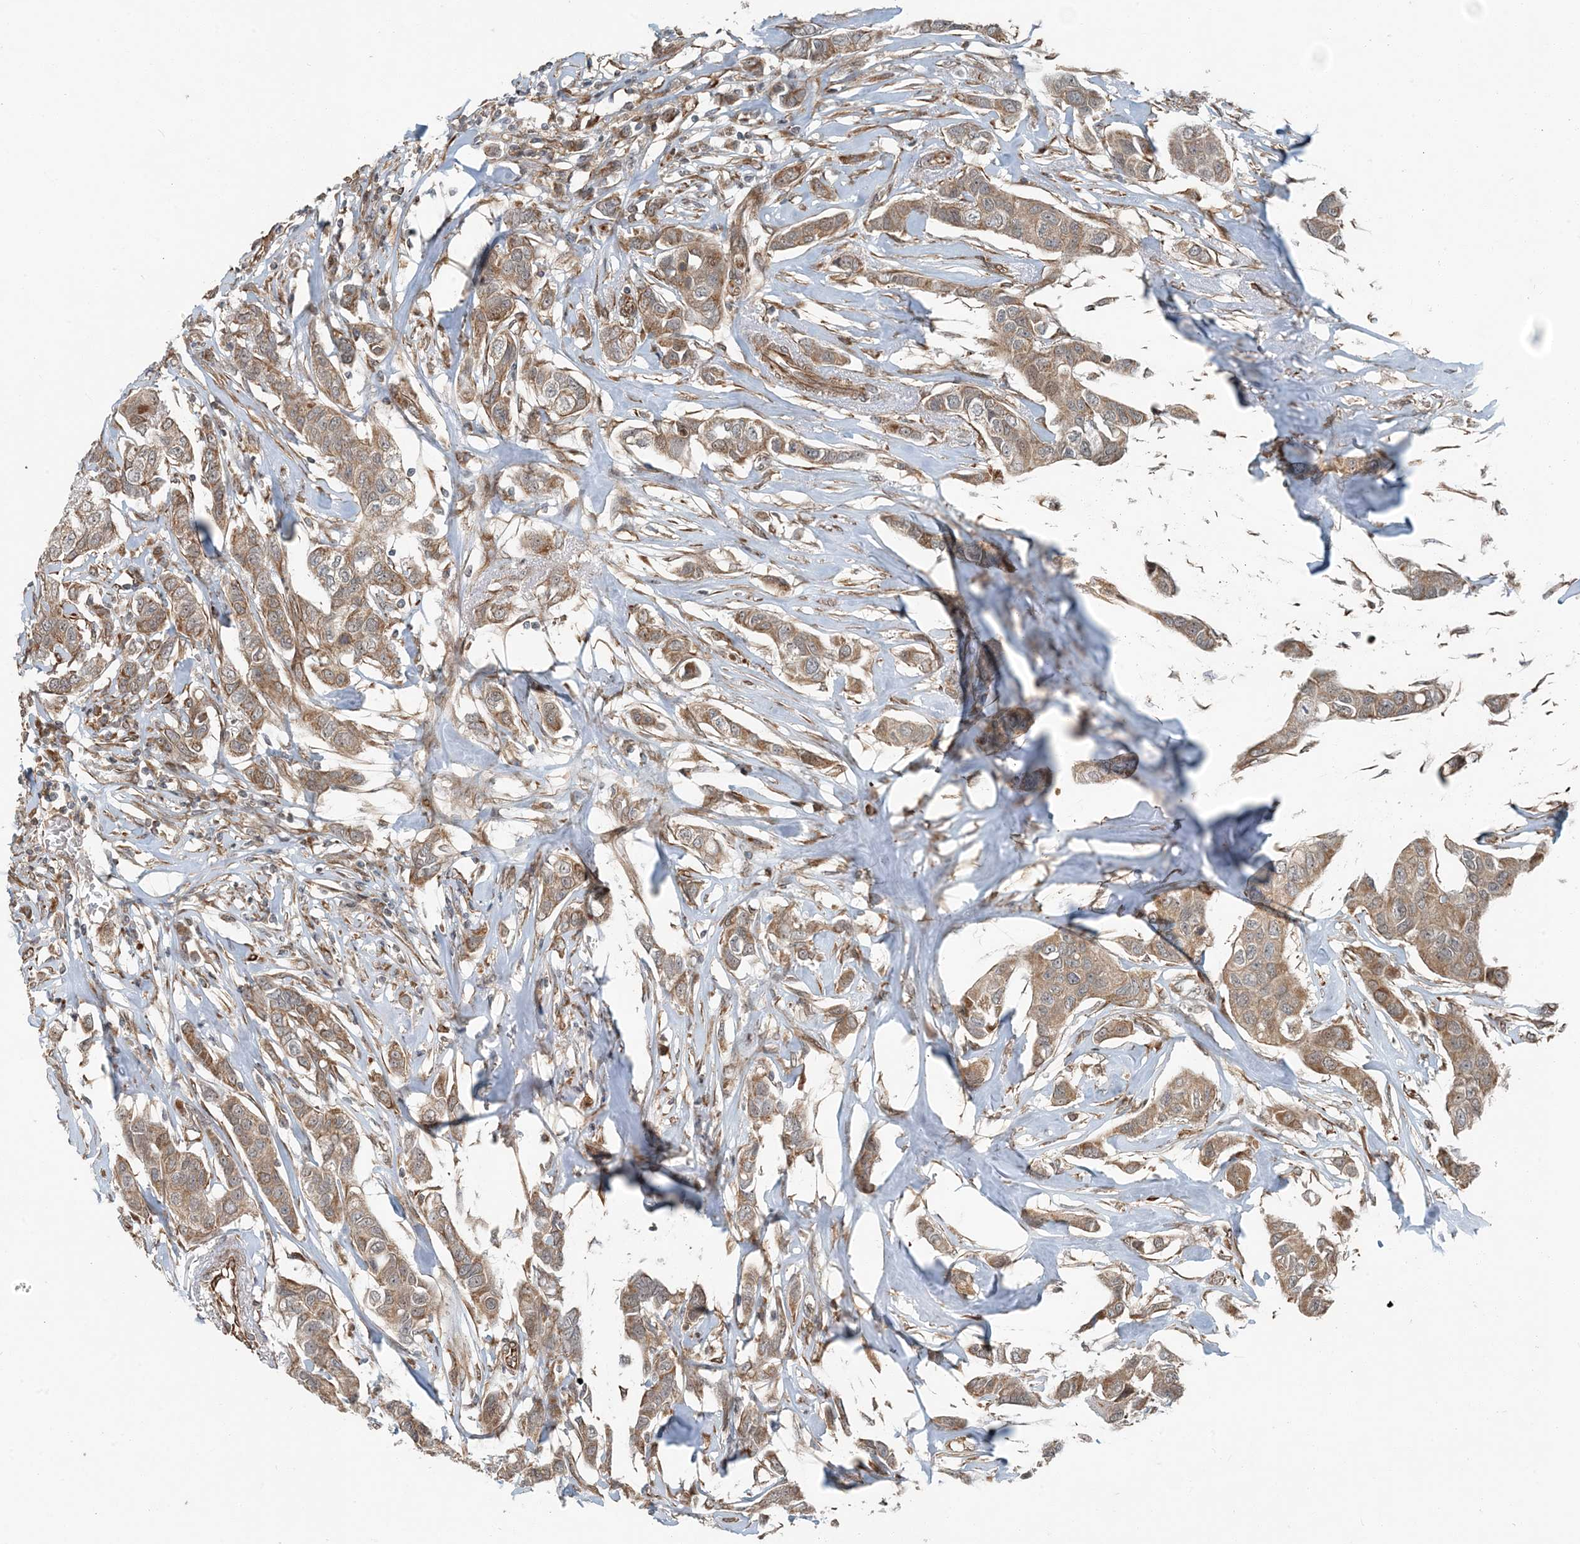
{"staining": {"intensity": "weak", "quantity": ">75%", "location": "cytoplasmic/membranous"}, "tissue": "breast cancer", "cell_type": "Tumor cells", "image_type": "cancer", "snomed": [{"axis": "morphology", "description": "Duct carcinoma"}, {"axis": "topography", "description": "Breast"}], "caption": "Weak cytoplasmic/membranous protein positivity is seen in about >75% of tumor cells in breast cancer (intraductal carcinoma).", "gene": "EDEM2", "patient": {"sex": "female", "age": 80}}